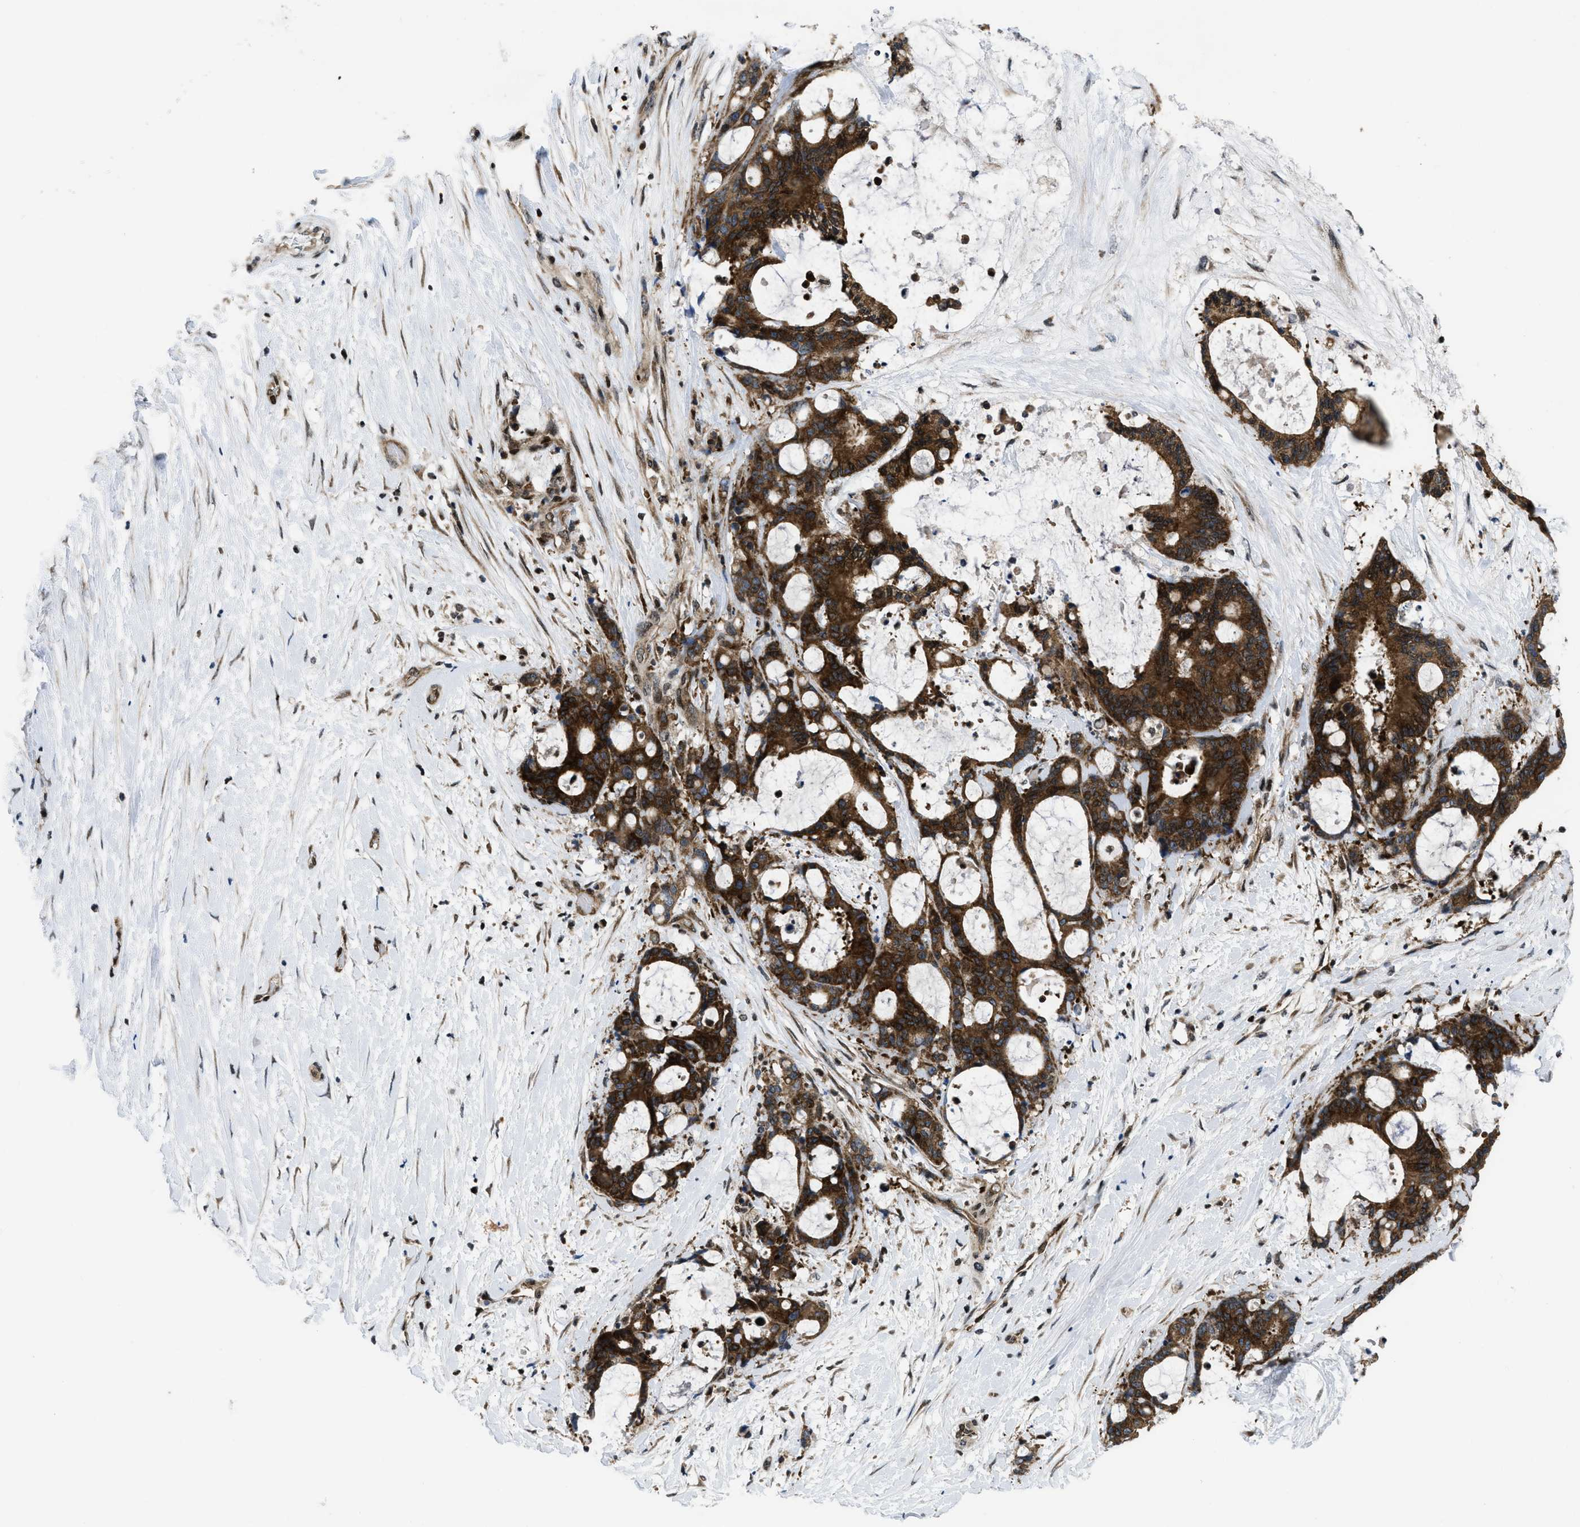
{"staining": {"intensity": "strong", "quantity": ">75%", "location": "cytoplasmic/membranous"}, "tissue": "liver cancer", "cell_type": "Tumor cells", "image_type": "cancer", "snomed": [{"axis": "morphology", "description": "Cholangiocarcinoma"}, {"axis": "topography", "description": "Liver"}], "caption": "Strong cytoplasmic/membranous expression for a protein is appreciated in about >75% of tumor cells of liver cancer (cholangiocarcinoma) using immunohistochemistry (IHC).", "gene": "PPP2CB", "patient": {"sex": "female", "age": 73}}